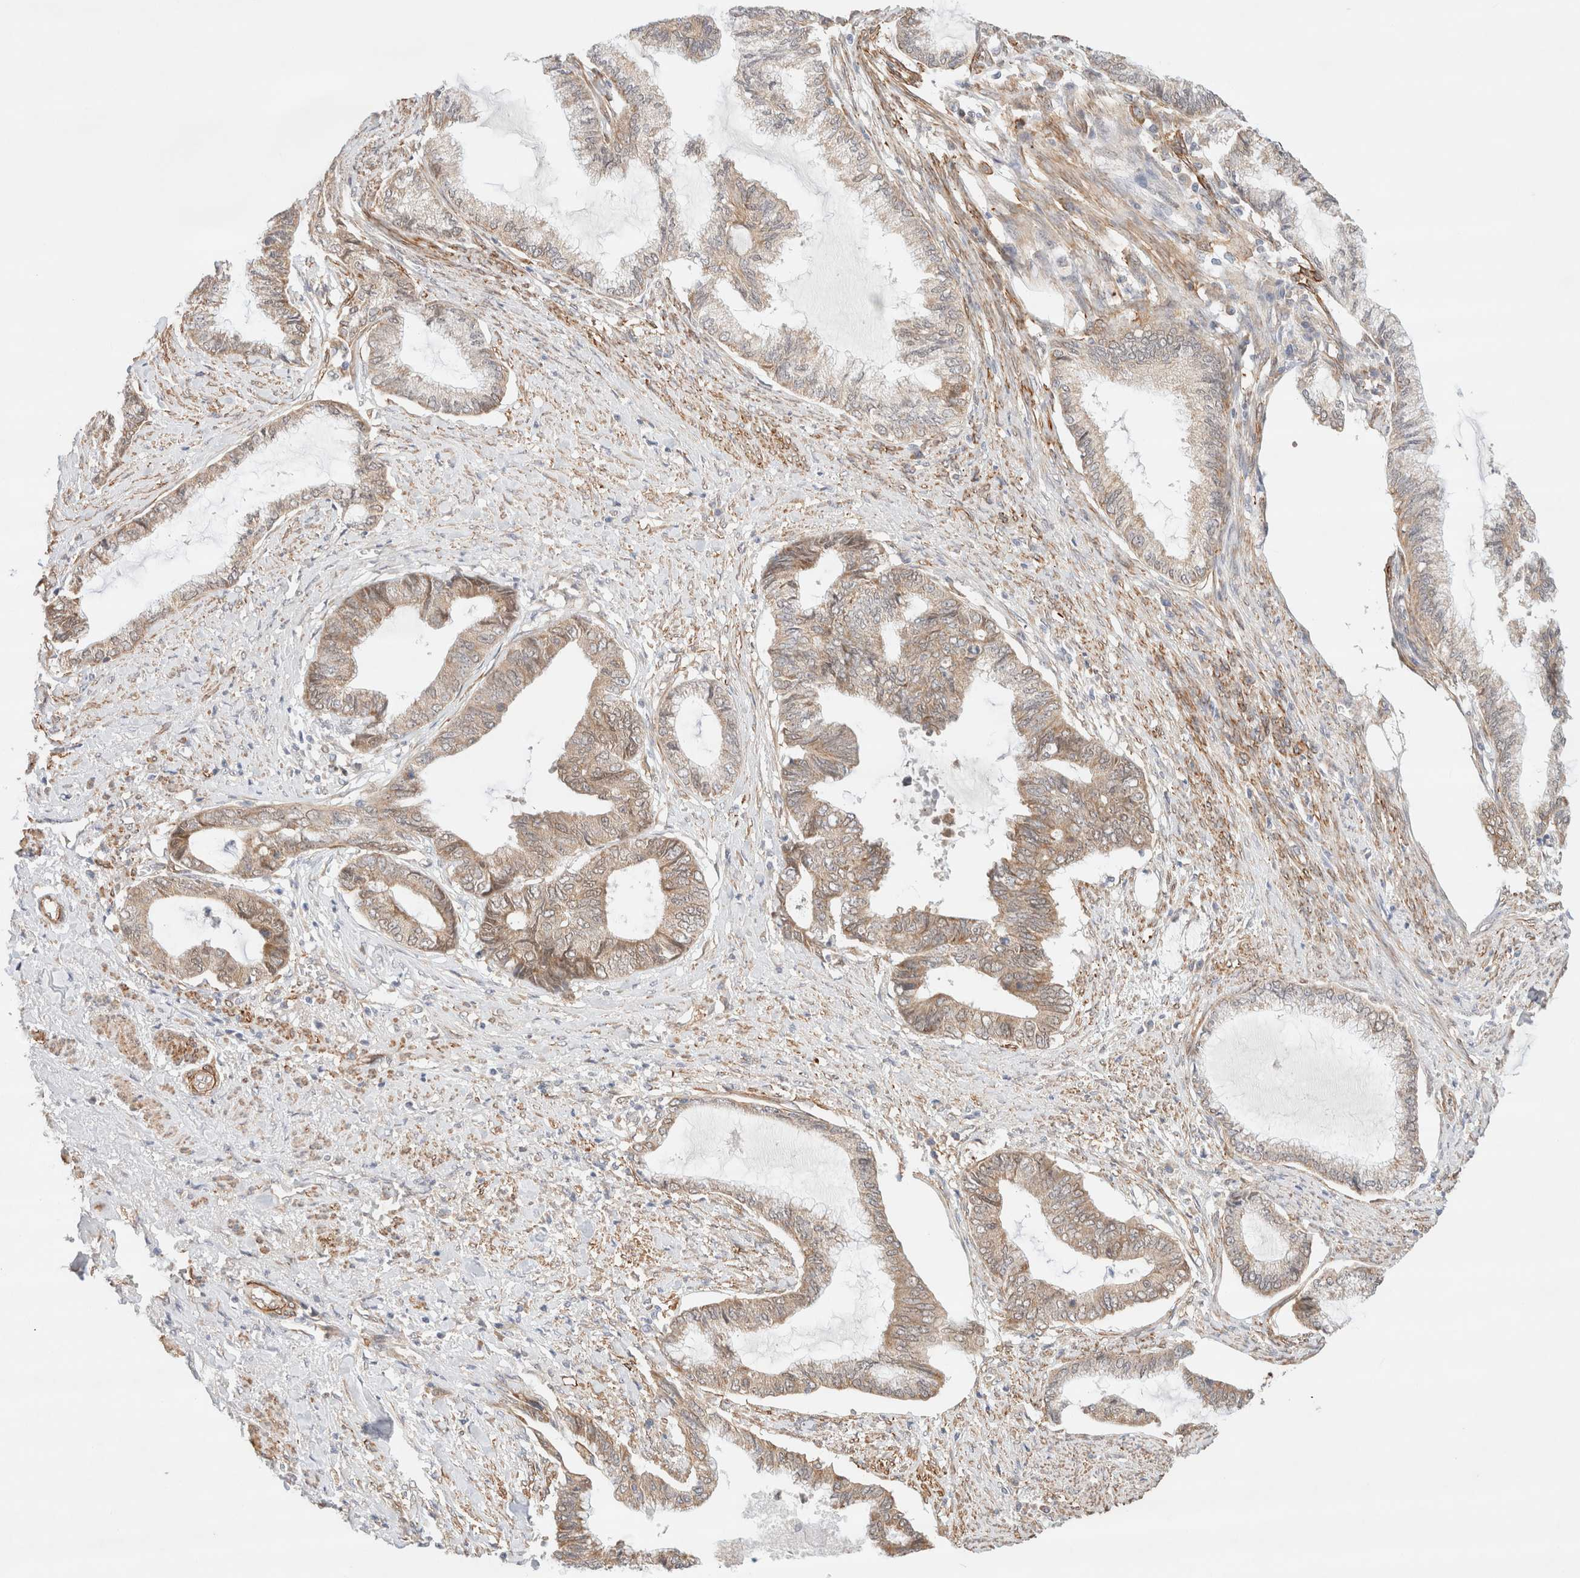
{"staining": {"intensity": "weak", "quantity": ">75%", "location": "cytoplasmic/membranous"}, "tissue": "endometrial cancer", "cell_type": "Tumor cells", "image_type": "cancer", "snomed": [{"axis": "morphology", "description": "Adenocarcinoma, NOS"}, {"axis": "topography", "description": "Endometrium"}], "caption": "The photomicrograph reveals immunohistochemical staining of endometrial adenocarcinoma. There is weak cytoplasmic/membranous positivity is identified in approximately >75% of tumor cells.", "gene": "RRP15", "patient": {"sex": "female", "age": 86}}